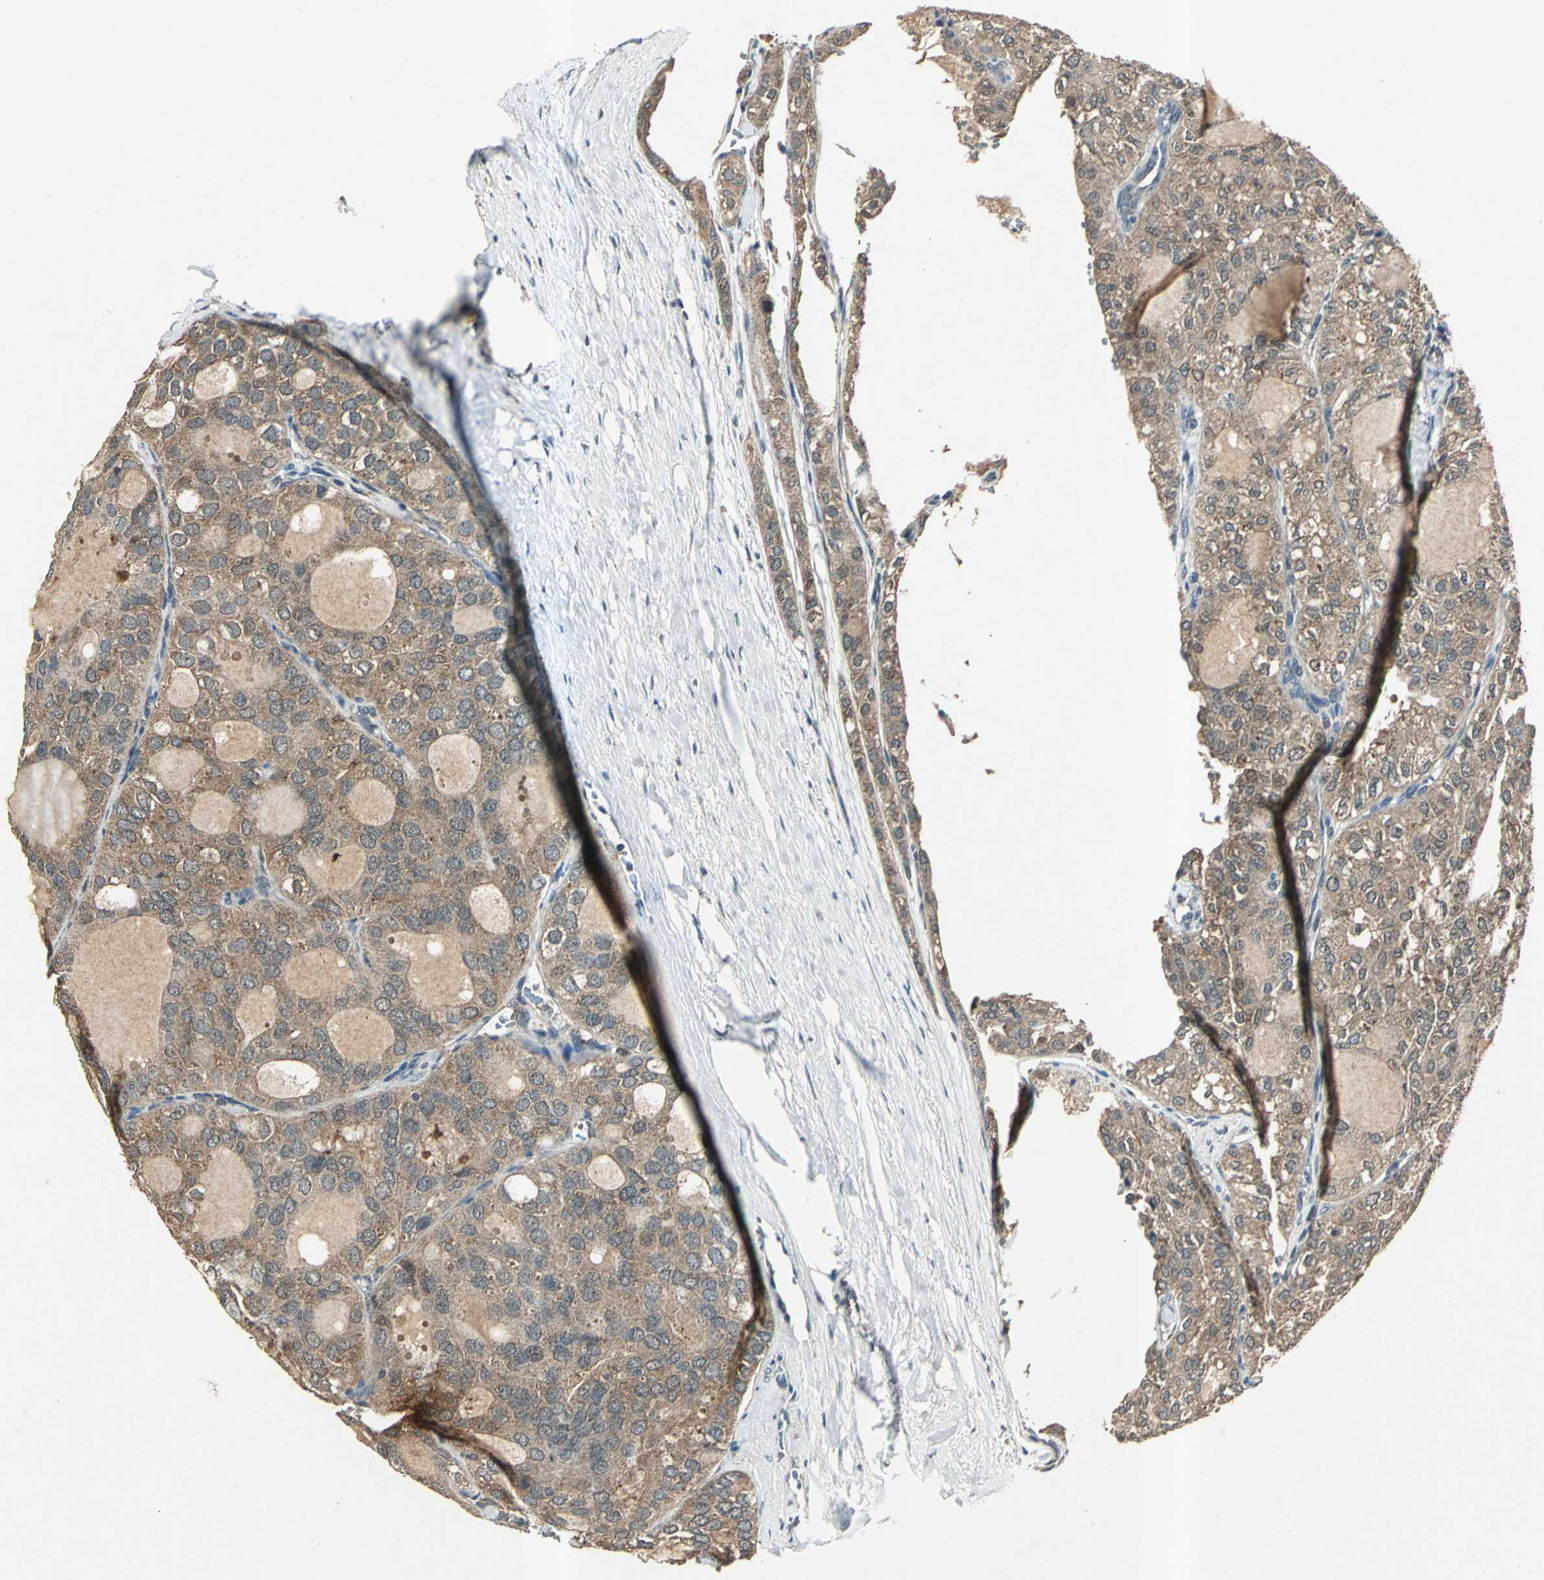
{"staining": {"intensity": "moderate", "quantity": ">75%", "location": "cytoplasmic/membranous"}, "tissue": "thyroid cancer", "cell_type": "Tumor cells", "image_type": "cancer", "snomed": [{"axis": "morphology", "description": "Follicular adenoma carcinoma, NOS"}, {"axis": "topography", "description": "Thyroid gland"}], "caption": "Tumor cells show moderate cytoplasmic/membranous staining in about >75% of cells in thyroid cancer (follicular adenoma carcinoma). (Stains: DAB (3,3'-diaminobenzidine) in brown, nuclei in blue, Microscopy: brightfield microscopy at high magnification).", "gene": "AHSA1", "patient": {"sex": "male", "age": 75}}